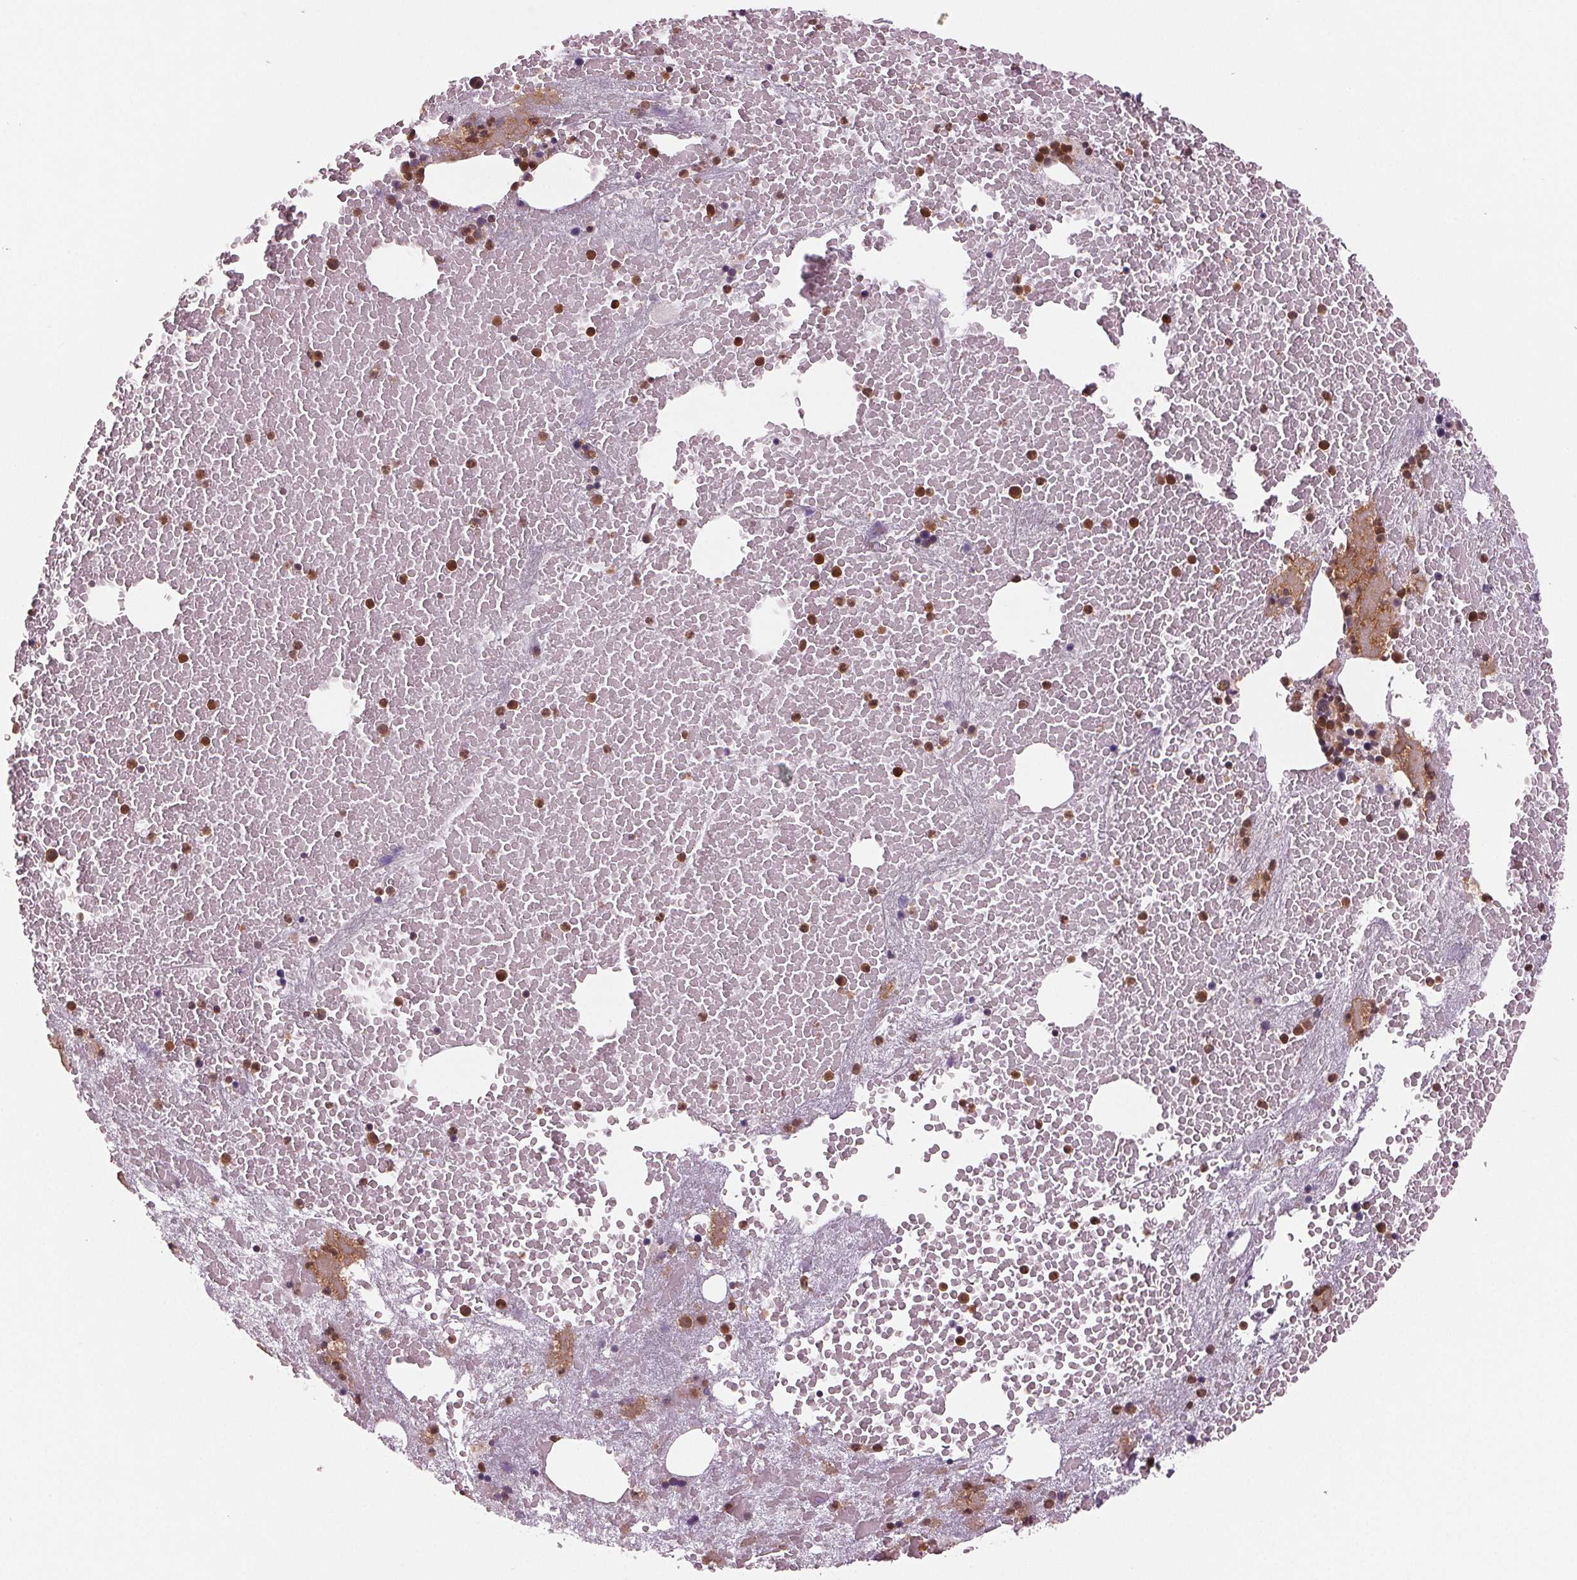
{"staining": {"intensity": "moderate", "quantity": "25%-75%", "location": "cytoplasmic/membranous,nuclear"}, "tissue": "bone marrow", "cell_type": "Hematopoietic cells", "image_type": "normal", "snomed": [{"axis": "morphology", "description": "Normal tissue, NOS"}, {"axis": "topography", "description": "Bone marrow"}], "caption": "Immunohistochemical staining of benign bone marrow exhibits moderate cytoplasmic/membranous,nuclear protein staining in approximately 25%-75% of hematopoietic cells.", "gene": "STAT3", "patient": {"sex": "male", "age": 81}}